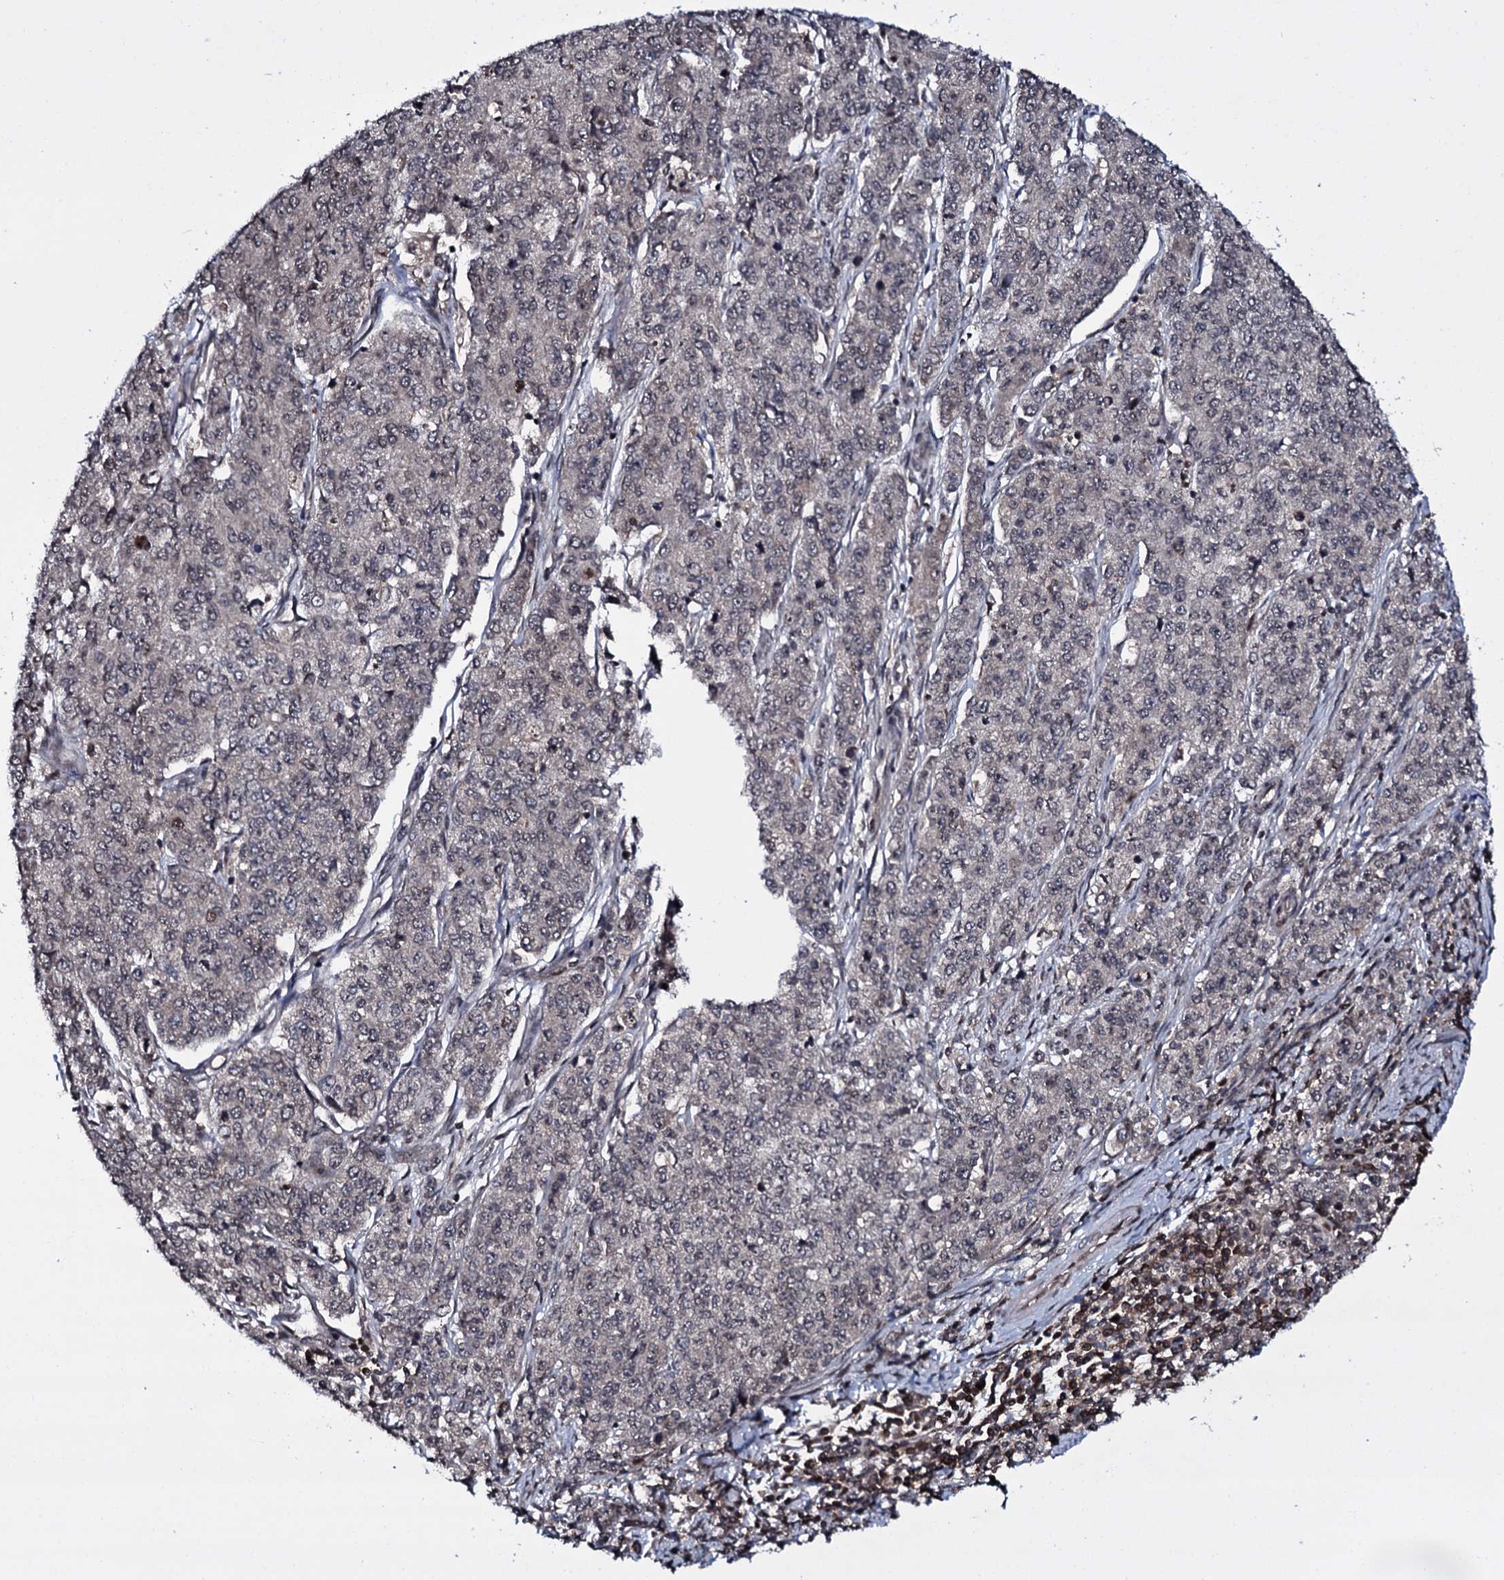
{"staining": {"intensity": "weak", "quantity": "<25%", "location": "nuclear"}, "tissue": "endometrial cancer", "cell_type": "Tumor cells", "image_type": "cancer", "snomed": [{"axis": "morphology", "description": "Adenocarcinoma, NOS"}, {"axis": "topography", "description": "Endometrium"}], "caption": "Photomicrograph shows no significant protein expression in tumor cells of endometrial cancer.", "gene": "HDDC3", "patient": {"sex": "female", "age": 50}}